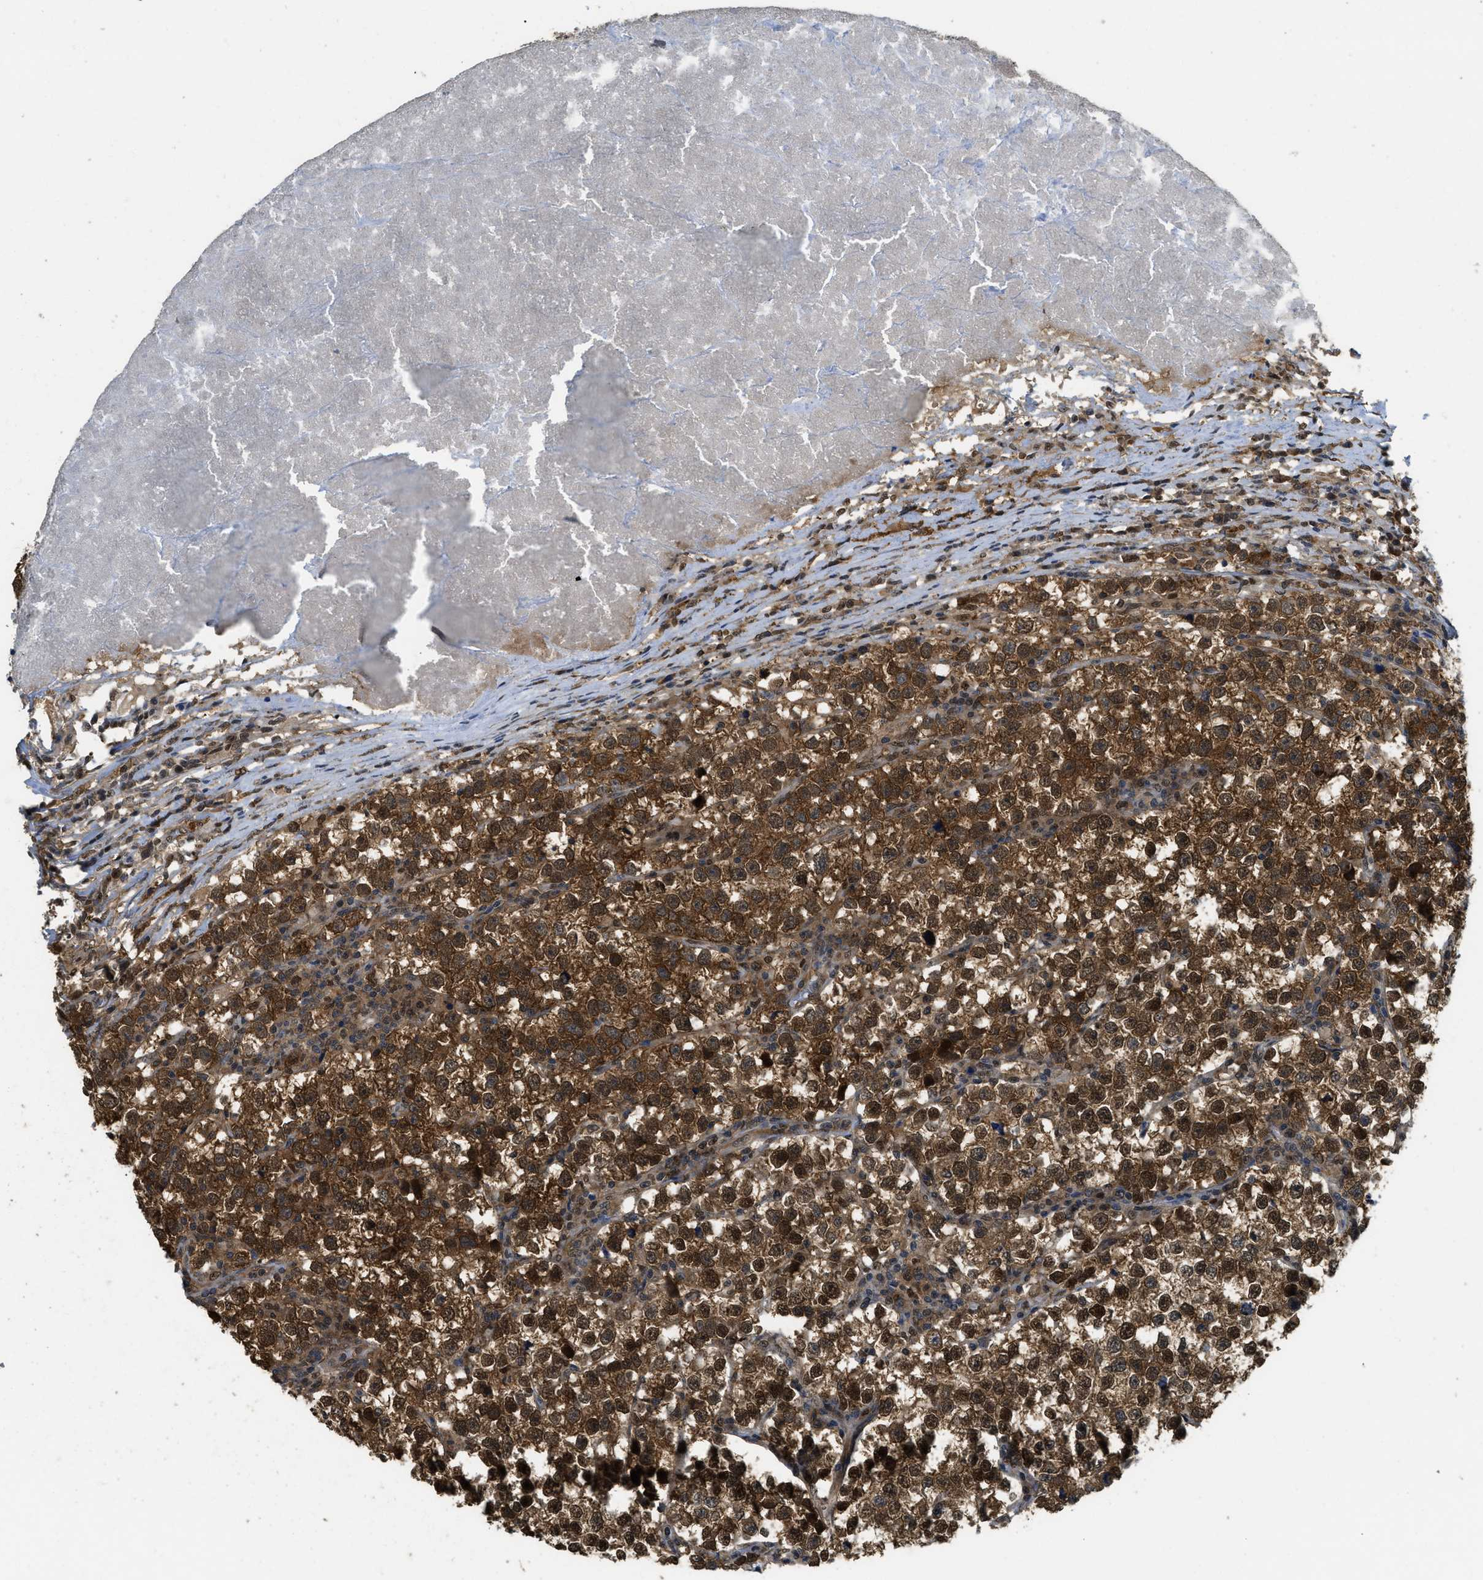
{"staining": {"intensity": "strong", "quantity": ">75%", "location": "cytoplasmic/membranous,nuclear"}, "tissue": "testis cancer", "cell_type": "Tumor cells", "image_type": "cancer", "snomed": [{"axis": "morphology", "description": "Normal tissue, NOS"}, {"axis": "morphology", "description": "Seminoma, NOS"}, {"axis": "topography", "description": "Testis"}], "caption": "IHC micrograph of neoplastic tissue: seminoma (testis) stained using immunohistochemistry (IHC) shows high levels of strong protein expression localized specifically in the cytoplasmic/membranous and nuclear of tumor cells, appearing as a cytoplasmic/membranous and nuclear brown color.", "gene": "PSMC5", "patient": {"sex": "male", "age": 43}}